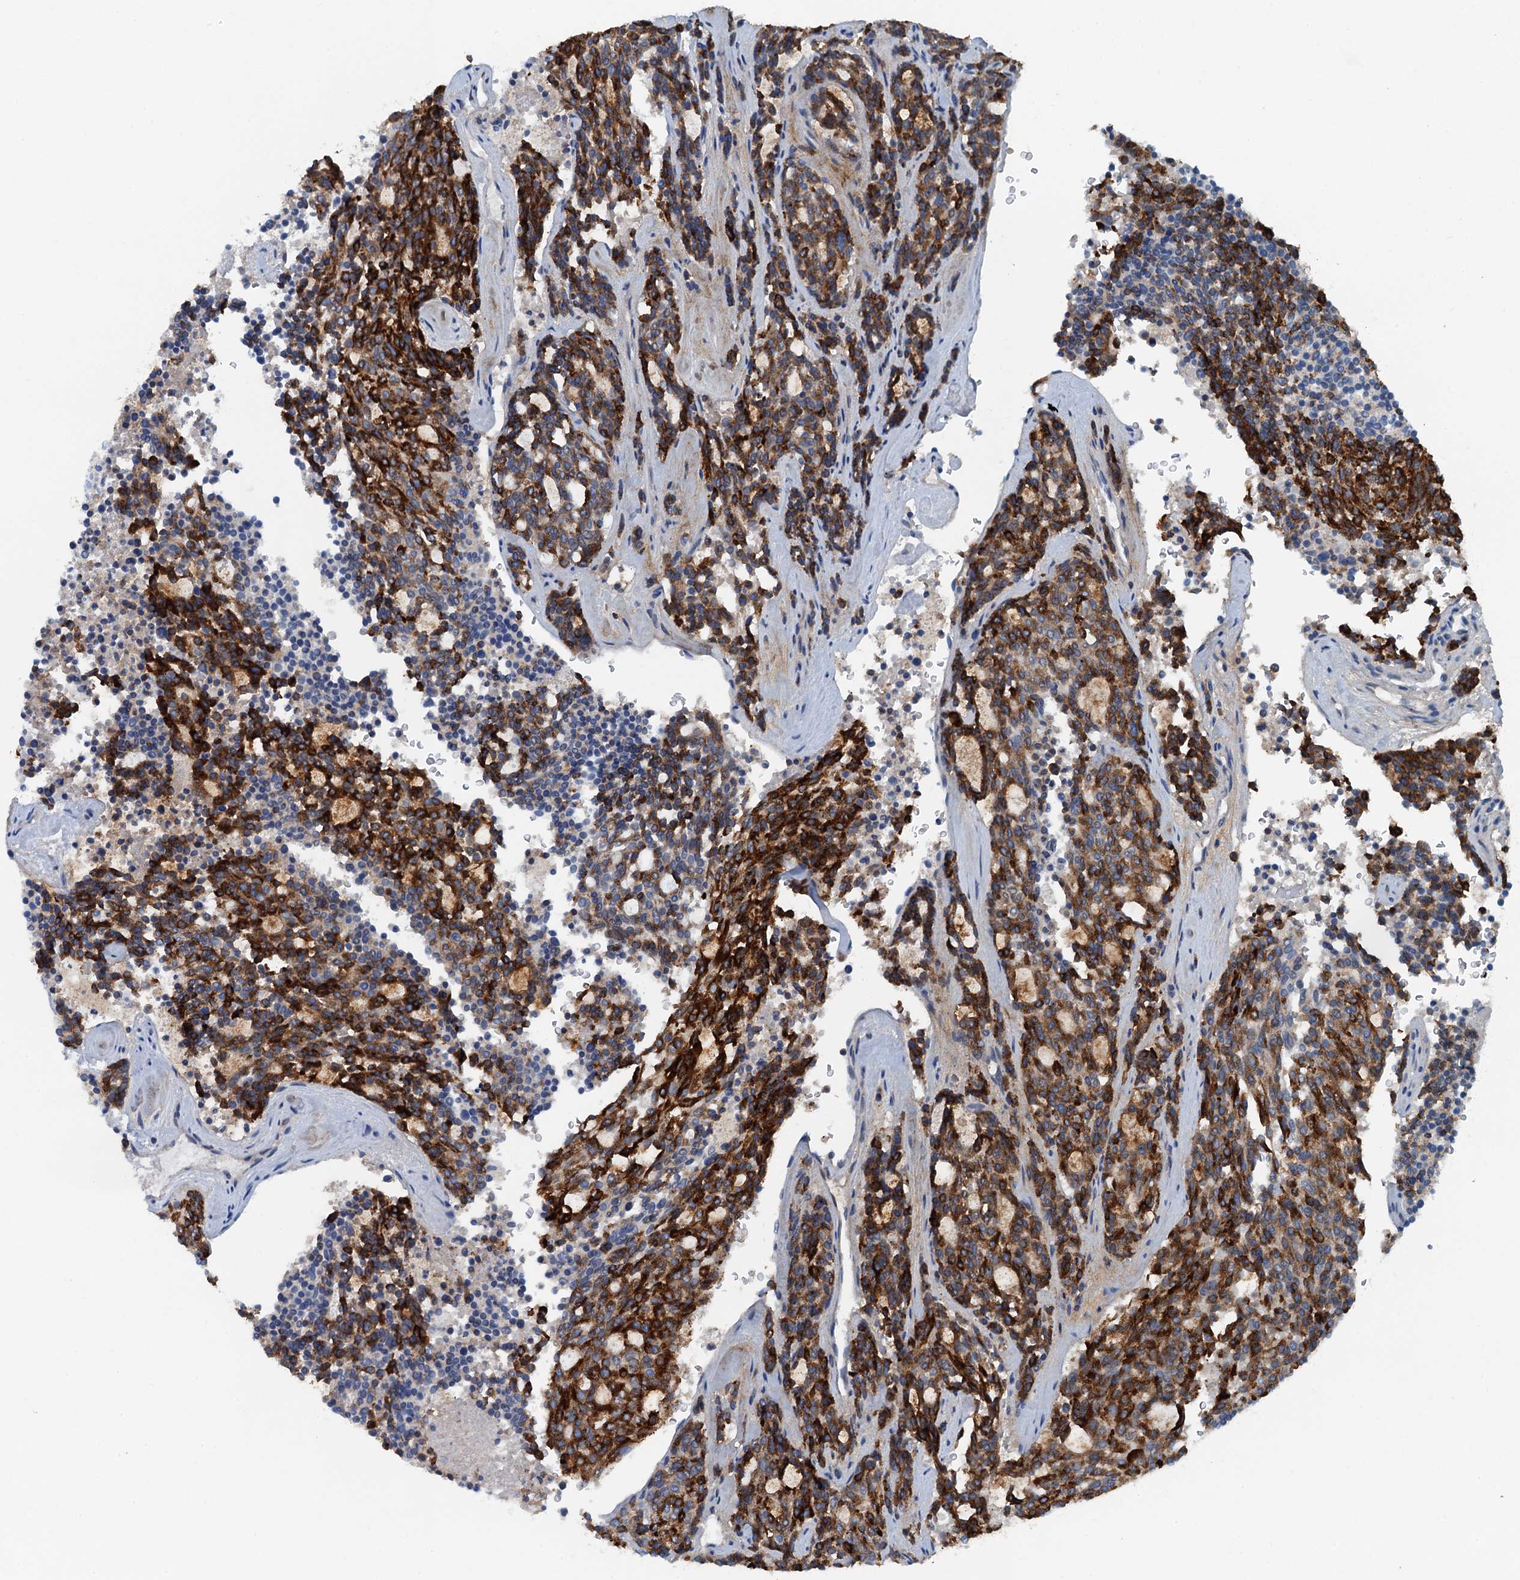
{"staining": {"intensity": "strong", "quantity": ">75%", "location": "cytoplasmic/membranous"}, "tissue": "carcinoid", "cell_type": "Tumor cells", "image_type": "cancer", "snomed": [{"axis": "morphology", "description": "Carcinoid, malignant, NOS"}, {"axis": "topography", "description": "Pancreas"}], "caption": "Immunohistochemical staining of human malignant carcinoid shows strong cytoplasmic/membranous protein expression in about >75% of tumor cells.", "gene": "THAP10", "patient": {"sex": "female", "age": 54}}